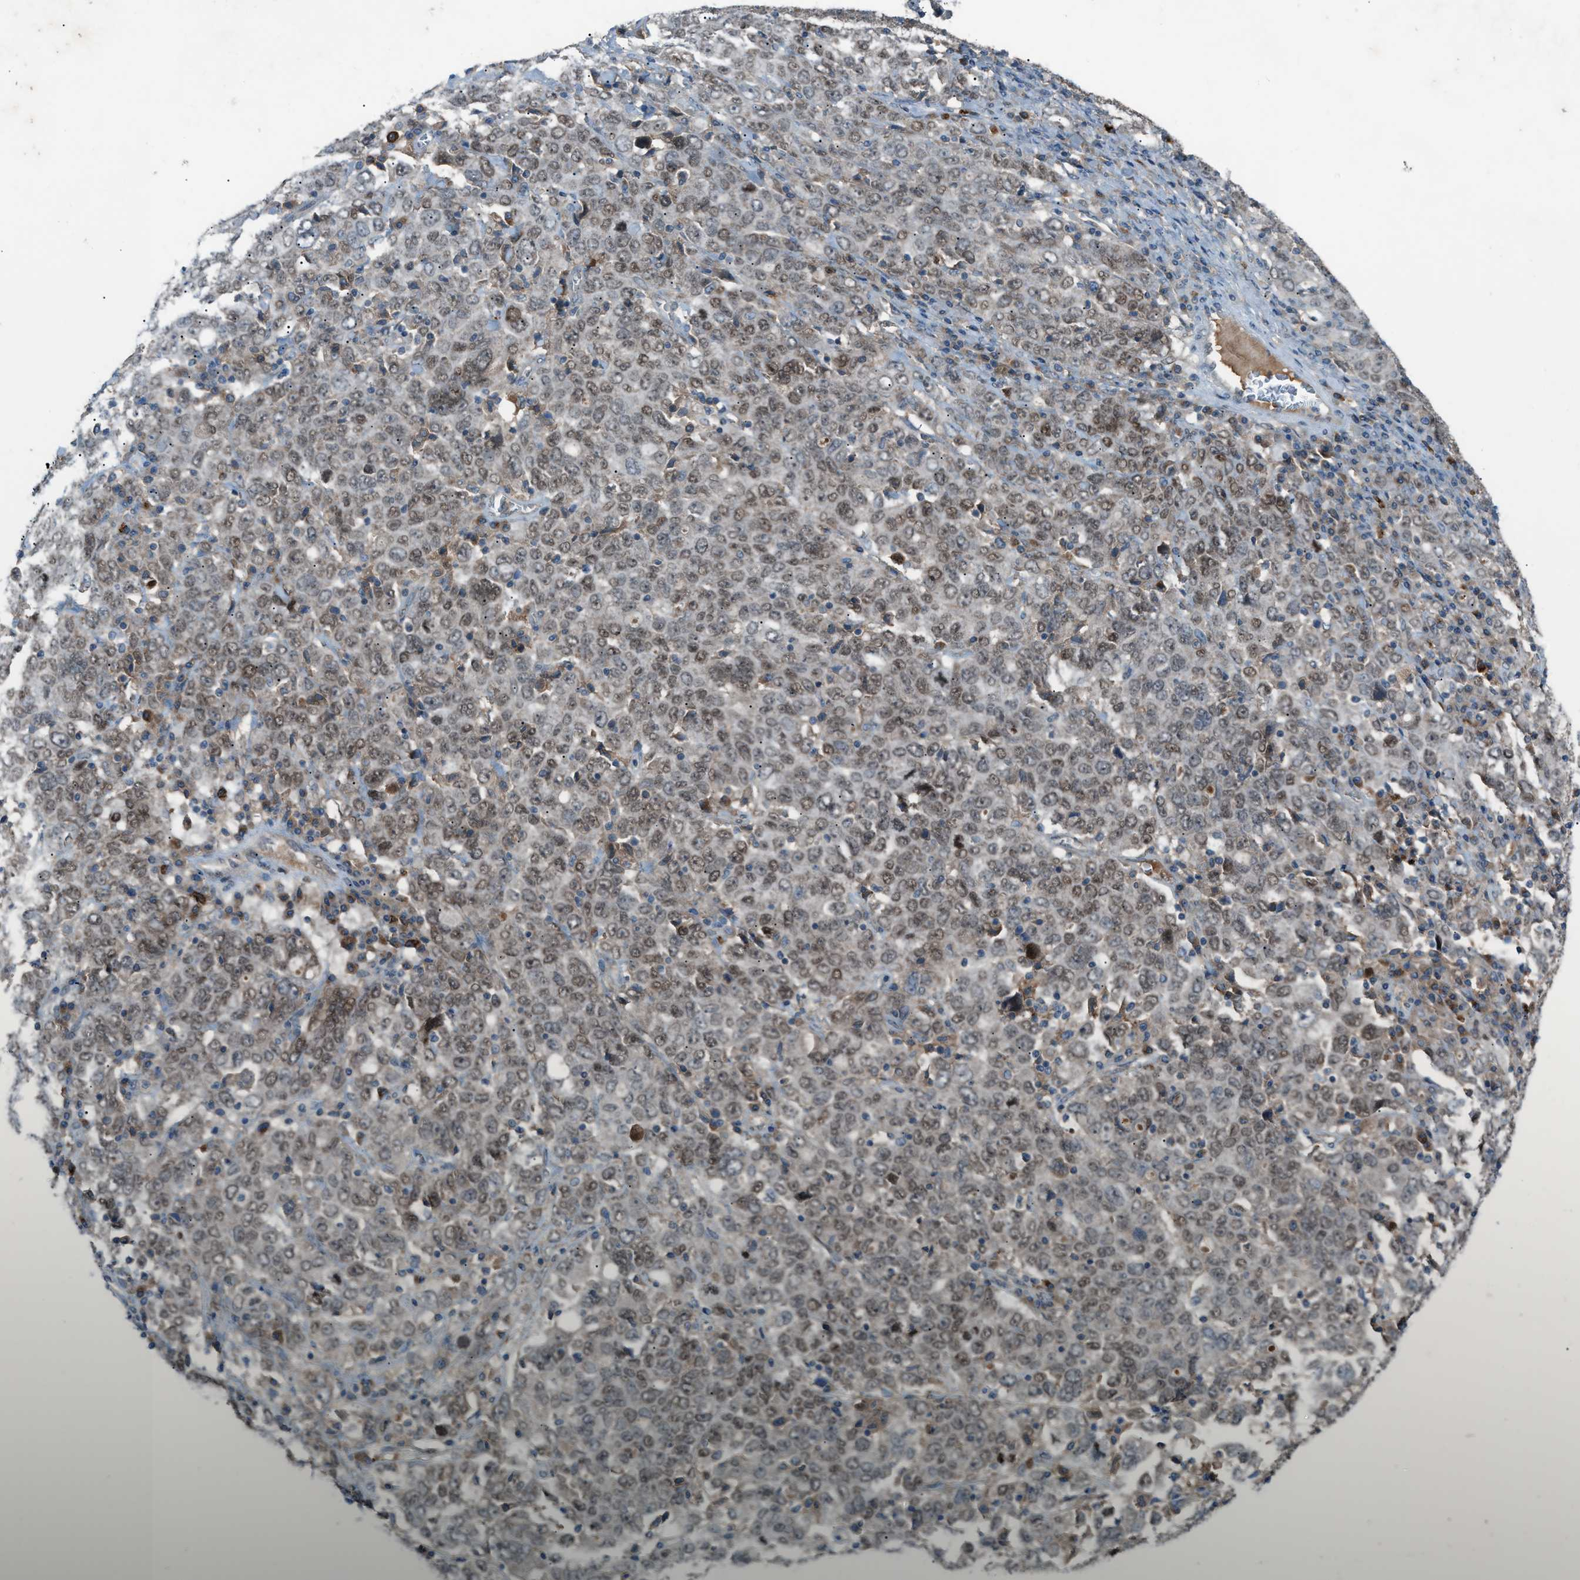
{"staining": {"intensity": "moderate", "quantity": ">75%", "location": "nuclear"}, "tissue": "ovarian cancer", "cell_type": "Tumor cells", "image_type": "cancer", "snomed": [{"axis": "morphology", "description": "Carcinoma, endometroid"}, {"axis": "topography", "description": "Ovary"}], "caption": "Moderate nuclear expression for a protein is appreciated in about >75% of tumor cells of endometroid carcinoma (ovarian) using immunohistochemistry (IHC).", "gene": "DYRK1A", "patient": {"sex": "female", "age": 62}}